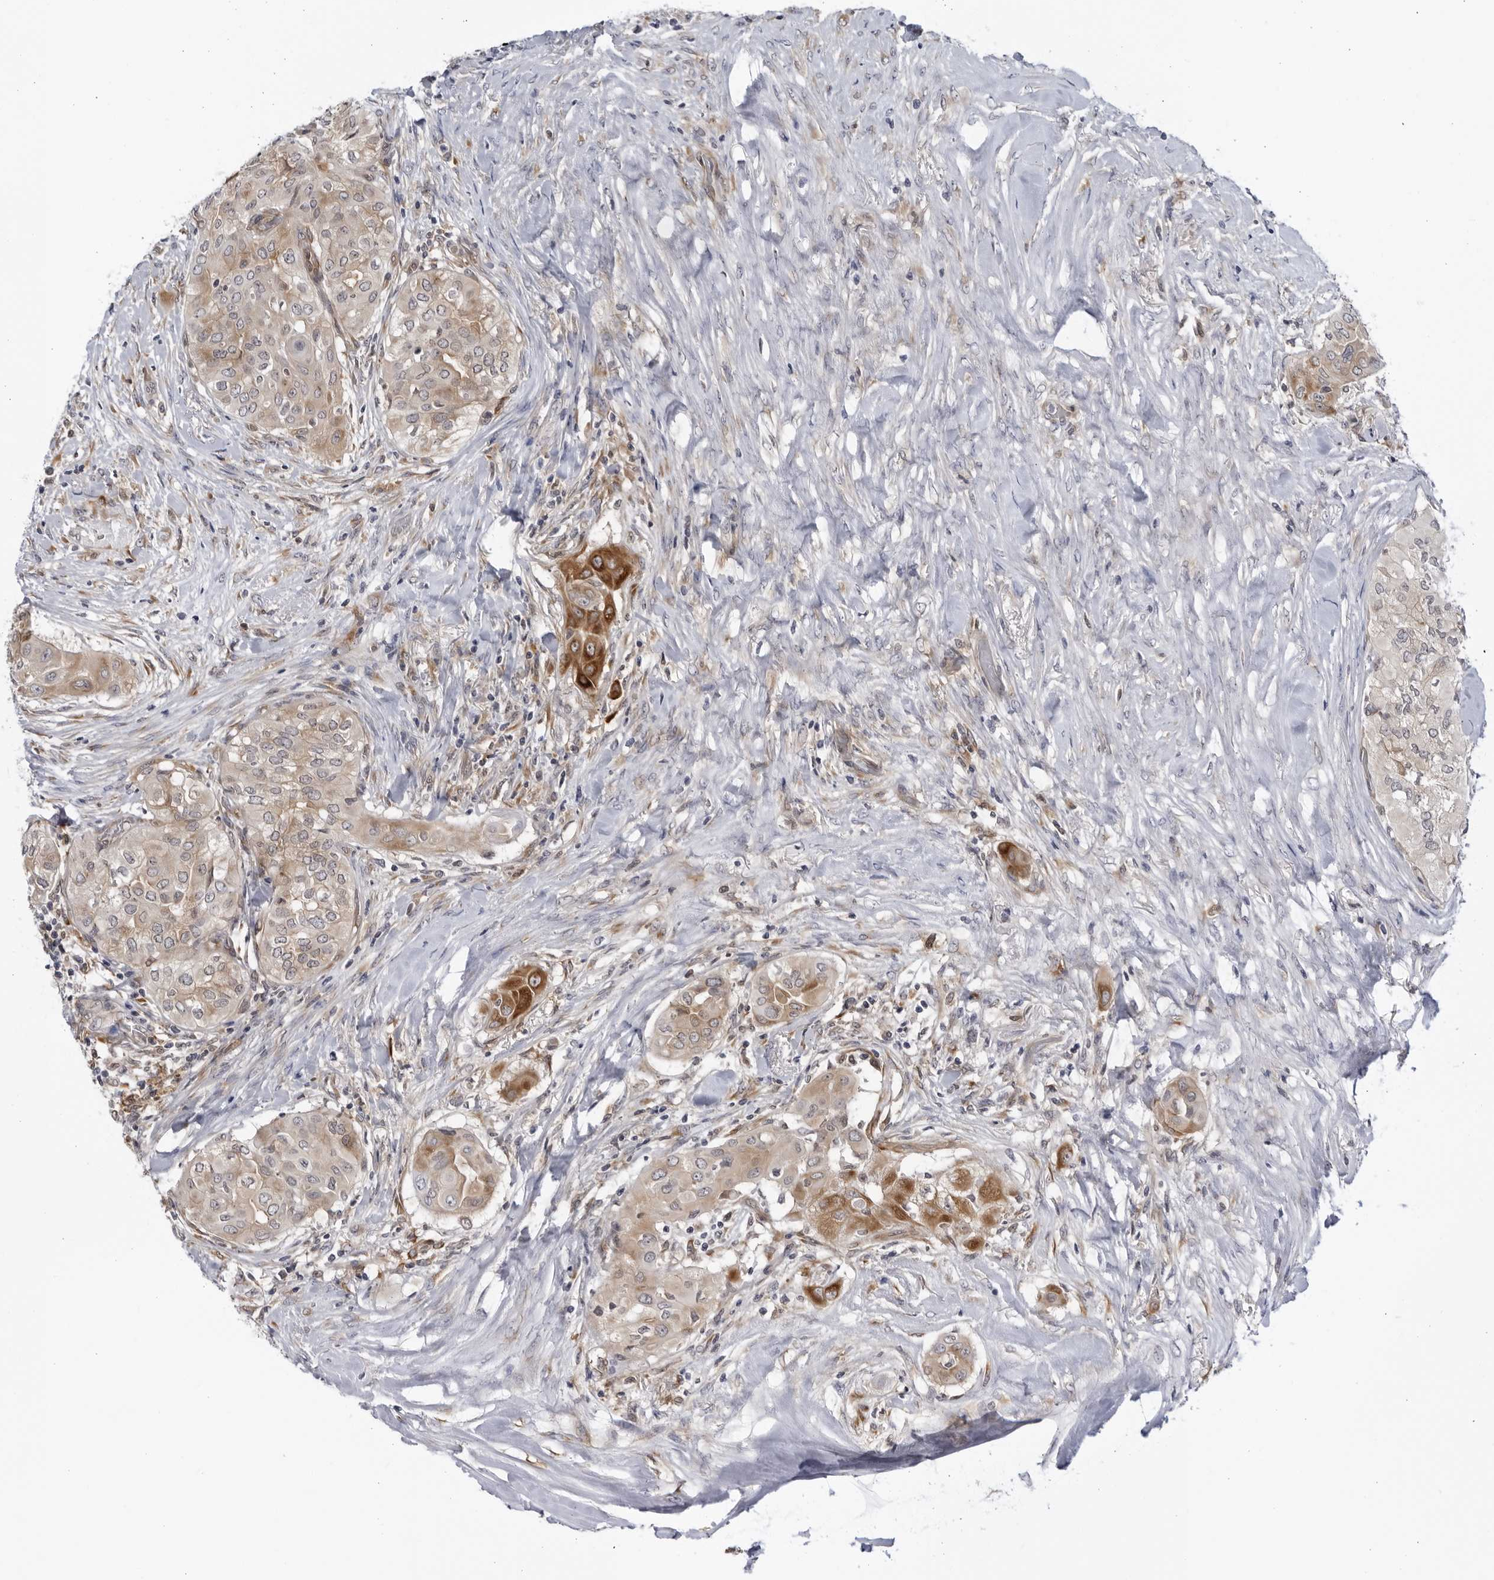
{"staining": {"intensity": "moderate", "quantity": "25%-75%", "location": "cytoplasmic/membranous"}, "tissue": "thyroid cancer", "cell_type": "Tumor cells", "image_type": "cancer", "snomed": [{"axis": "morphology", "description": "Papillary adenocarcinoma, NOS"}, {"axis": "topography", "description": "Thyroid gland"}], "caption": "Immunohistochemical staining of thyroid cancer shows medium levels of moderate cytoplasmic/membranous protein positivity in about 25%-75% of tumor cells.", "gene": "BMP2K", "patient": {"sex": "female", "age": 59}}